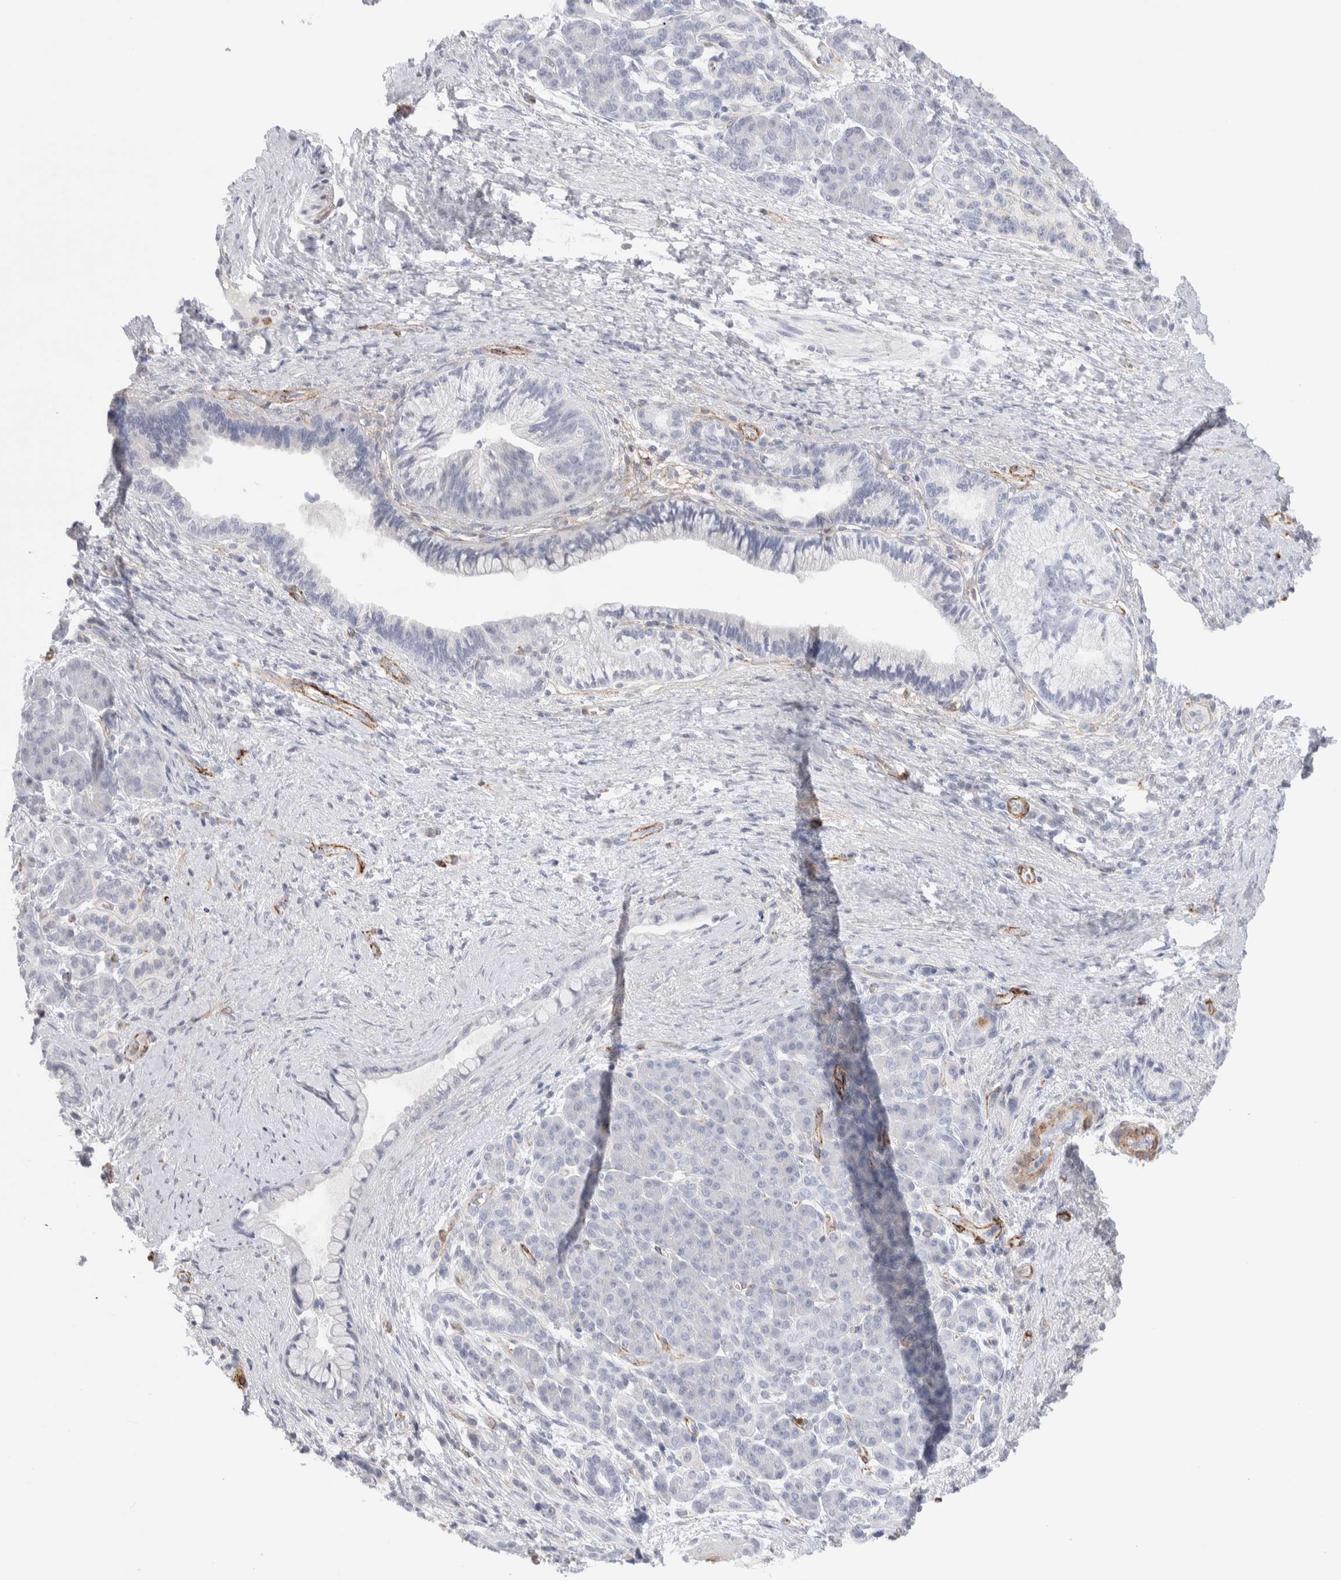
{"staining": {"intensity": "negative", "quantity": "none", "location": "none"}, "tissue": "pancreatic cancer", "cell_type": "Tumor cells", "image_type": "cancer", "snomed": [{"axis": "morphology", "description": "Adenocarcinoma, NOS"}, {"axis": "topography", "description": "Pancreas"}], "caption": "Immunohistochemistry (IHC) histopathology image of neoplastic tissue: adenocarcinoma (pancreatic) stained with DAB exhibits no significant protein staining in tumor cells.", "gene": "SEPTIN4", "patient": {"sex": "male", "age": 59}}